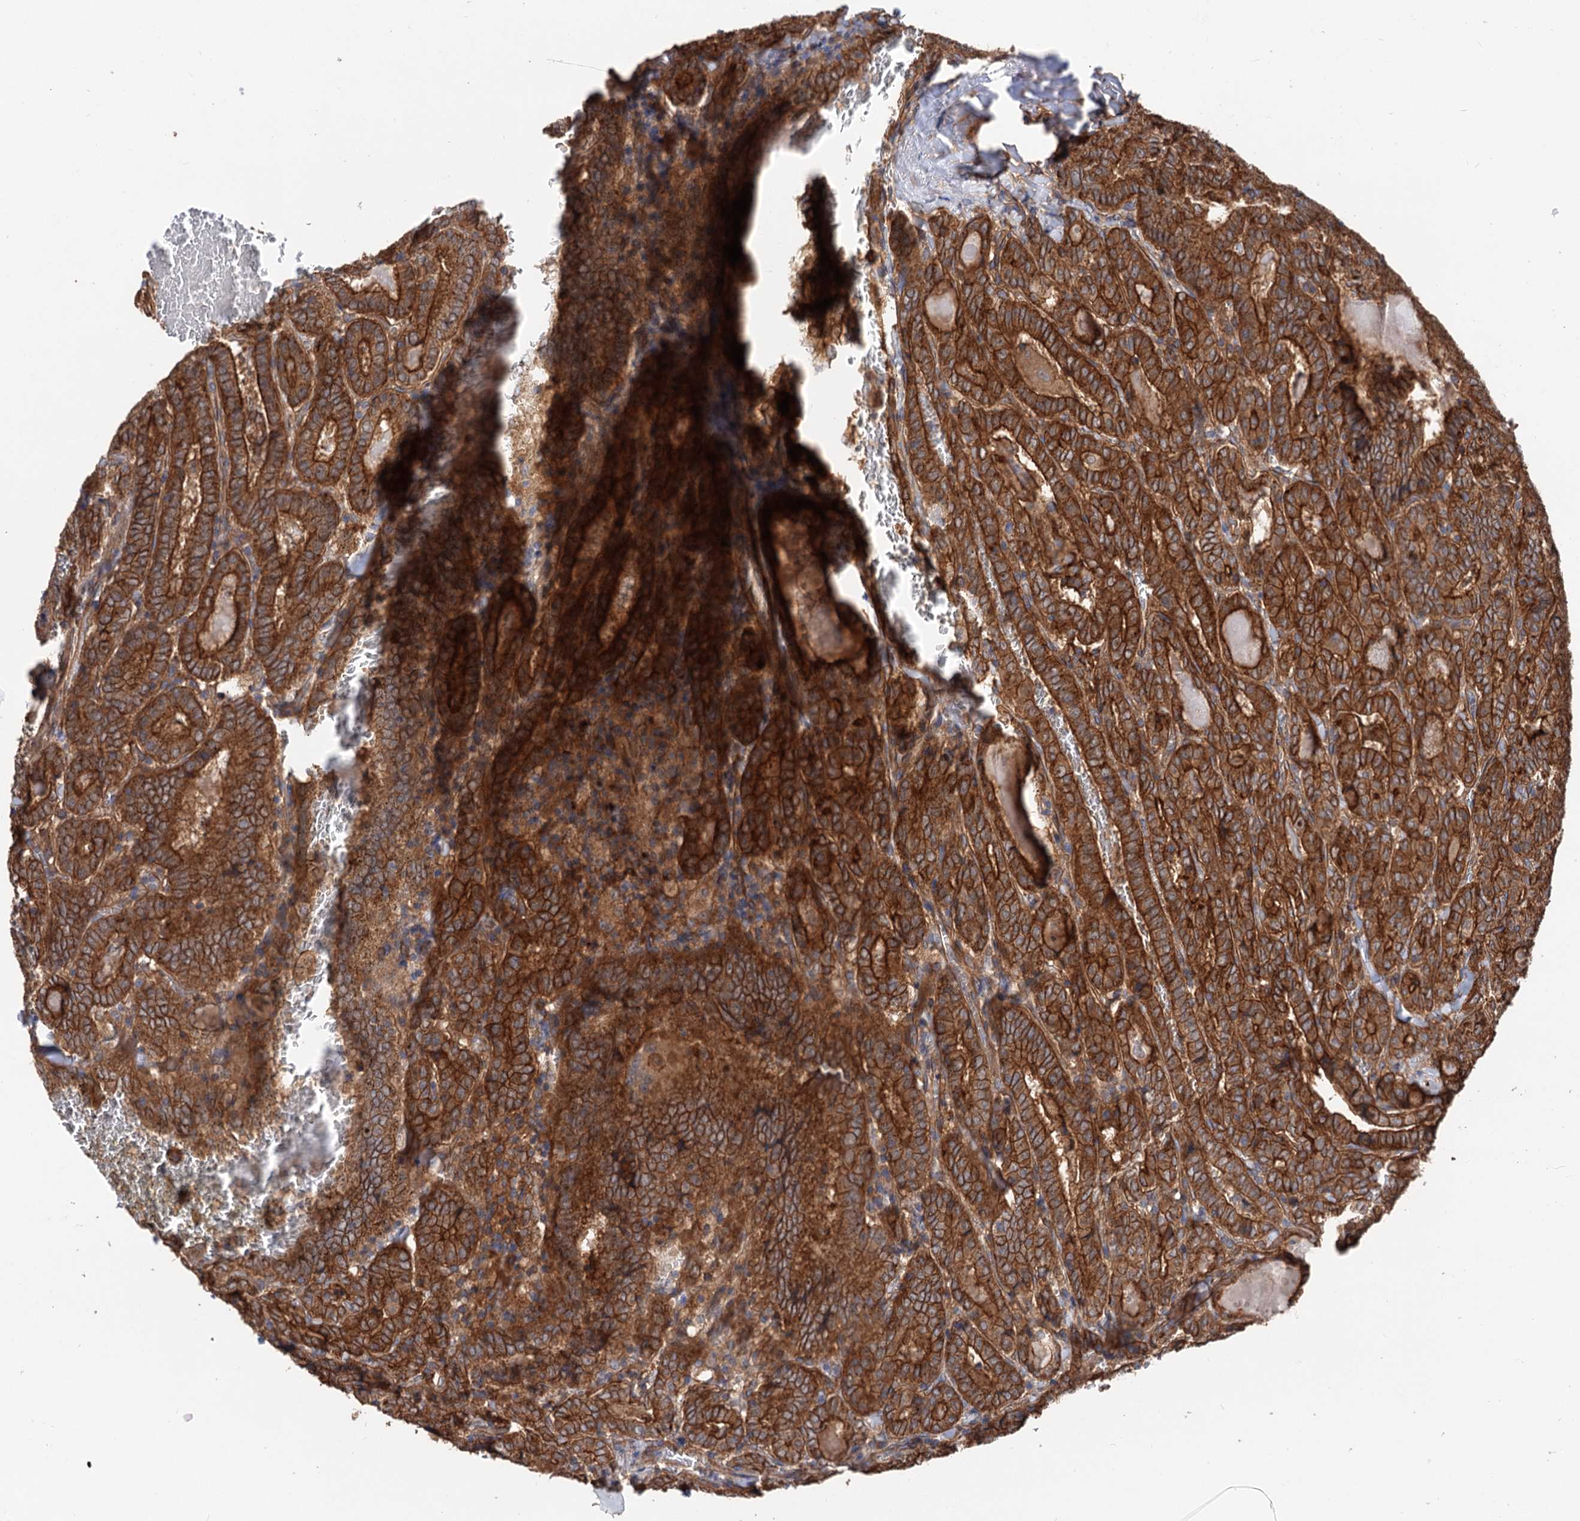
{"staining": {"intensity": "strong", "quantity": ">75%", "location": "cytoplasmic/membranous"}, "tissue": "thyroid cancer", "cell_type": "Tumor cells", "image_type": "cancer", "snomed": [{"axis": "morphology", "description": "Papillary adenocarcinoma, NOS"}, {"axis": "topography", "description": "Thyroid gland"}], "caption": "Human papillary adenocarcinoma (thyroid) stained with a brown dye shows strong cytoplasmic/membranous positive staining in about >75% of tumor cells.", "gene": "CSAD", "patient": {"sex": "female", "age": 72}}